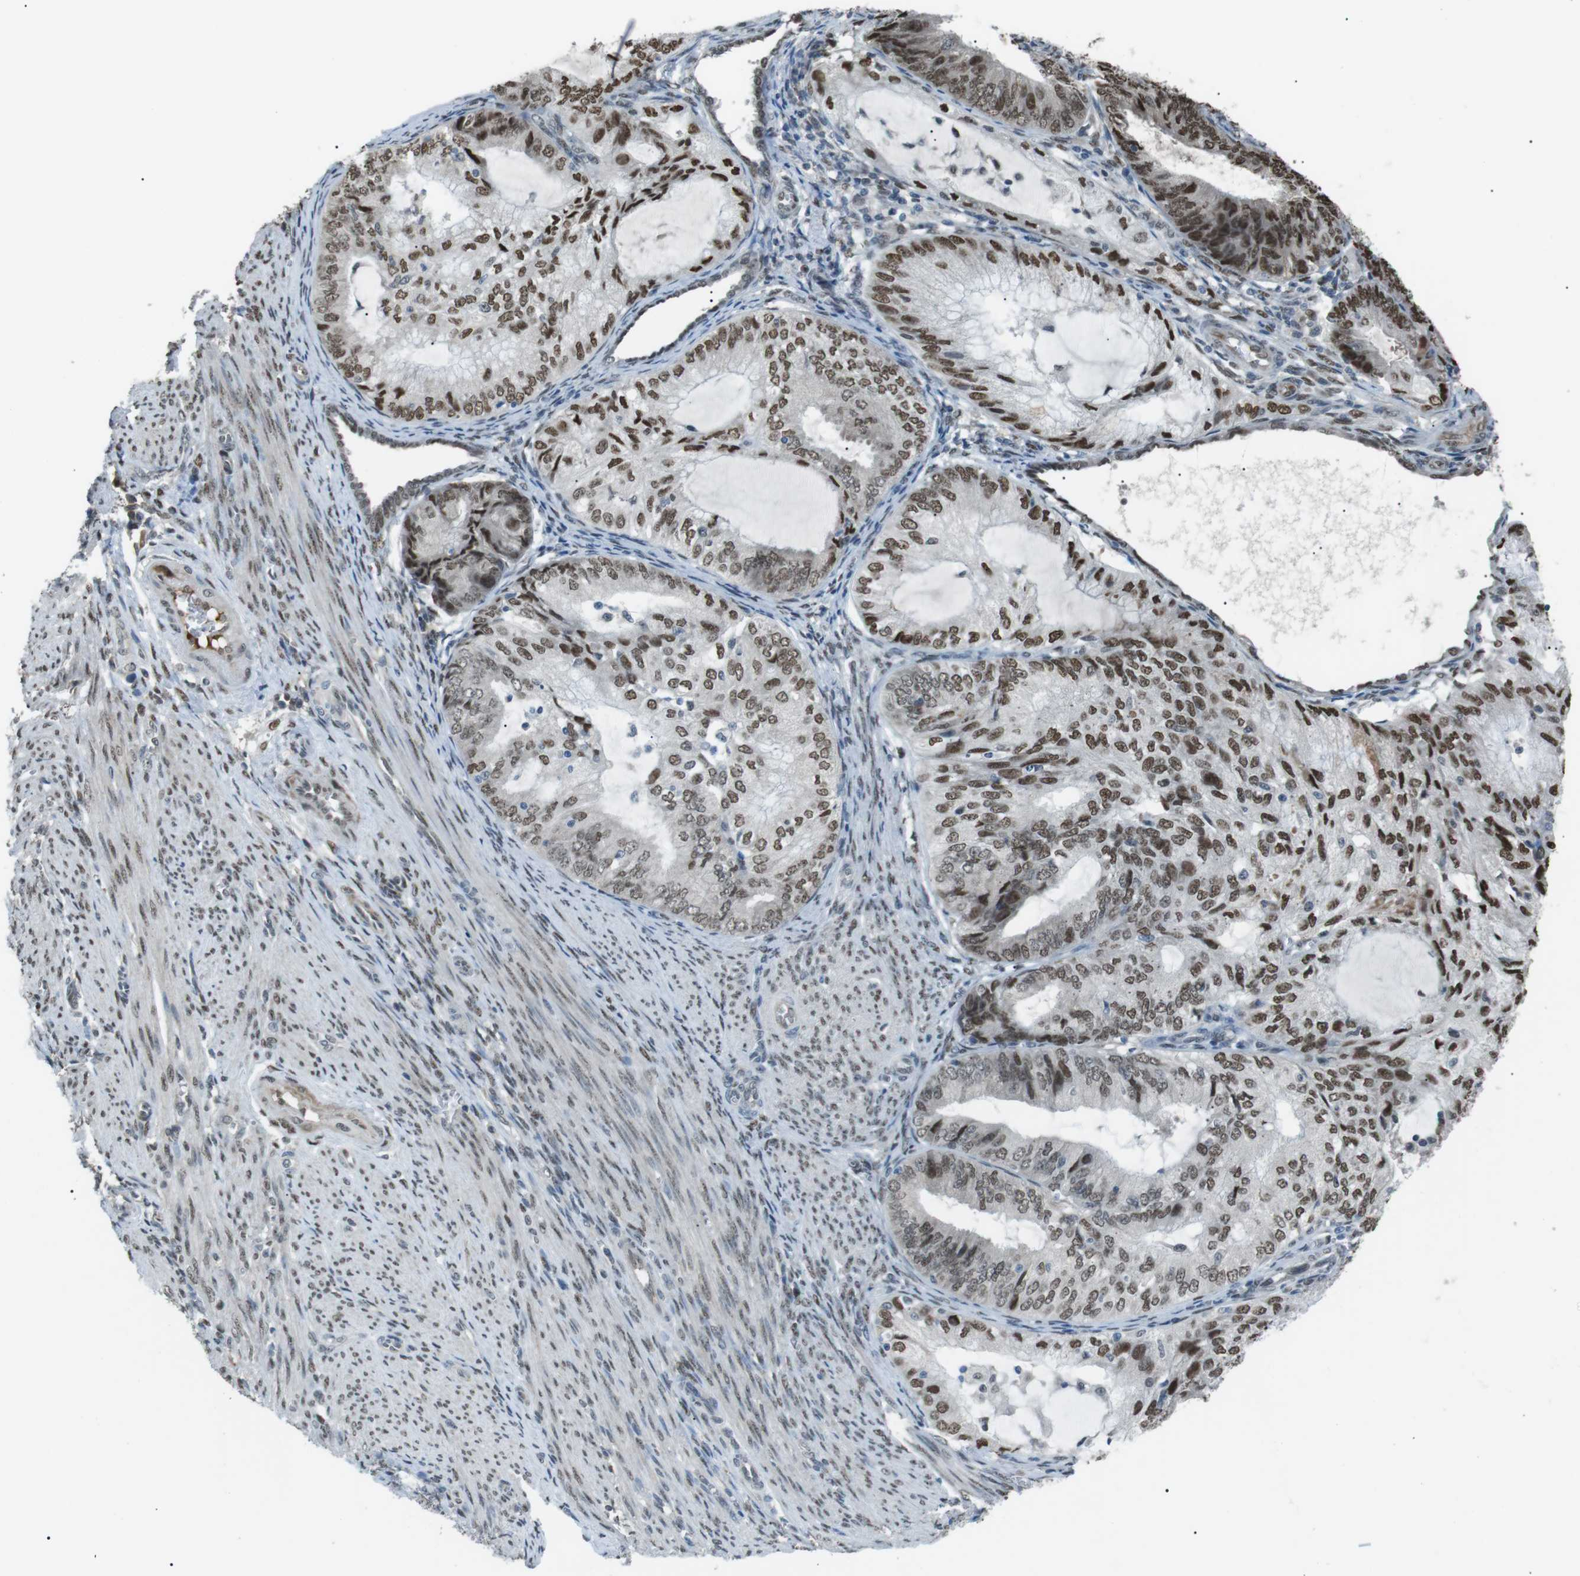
{"staining": {"intensity": "moderate", "quantity": ">75%", "location": "nuclear"}, "tissue": "endometrial cancer", "cell_type": "Tumor cells", "image_type": "cancer", "snomed": [{"axis": "morphology", "description": "Adenocarcinoma, NOS"}, {"axis": "topography", "description": "Endometrium"}], "caption": "Immunohistochemistry (IHC) photomicrograph of neoplastic tissue: human endometrial cancer stained using IHC exhibits medium levels of moderate protein expression localized specifically in the nuclear of tumor cells, appearing as a nuclear brown color.", "gene": "SRPK2", "patient": {"sex": "female", "age": 81}}